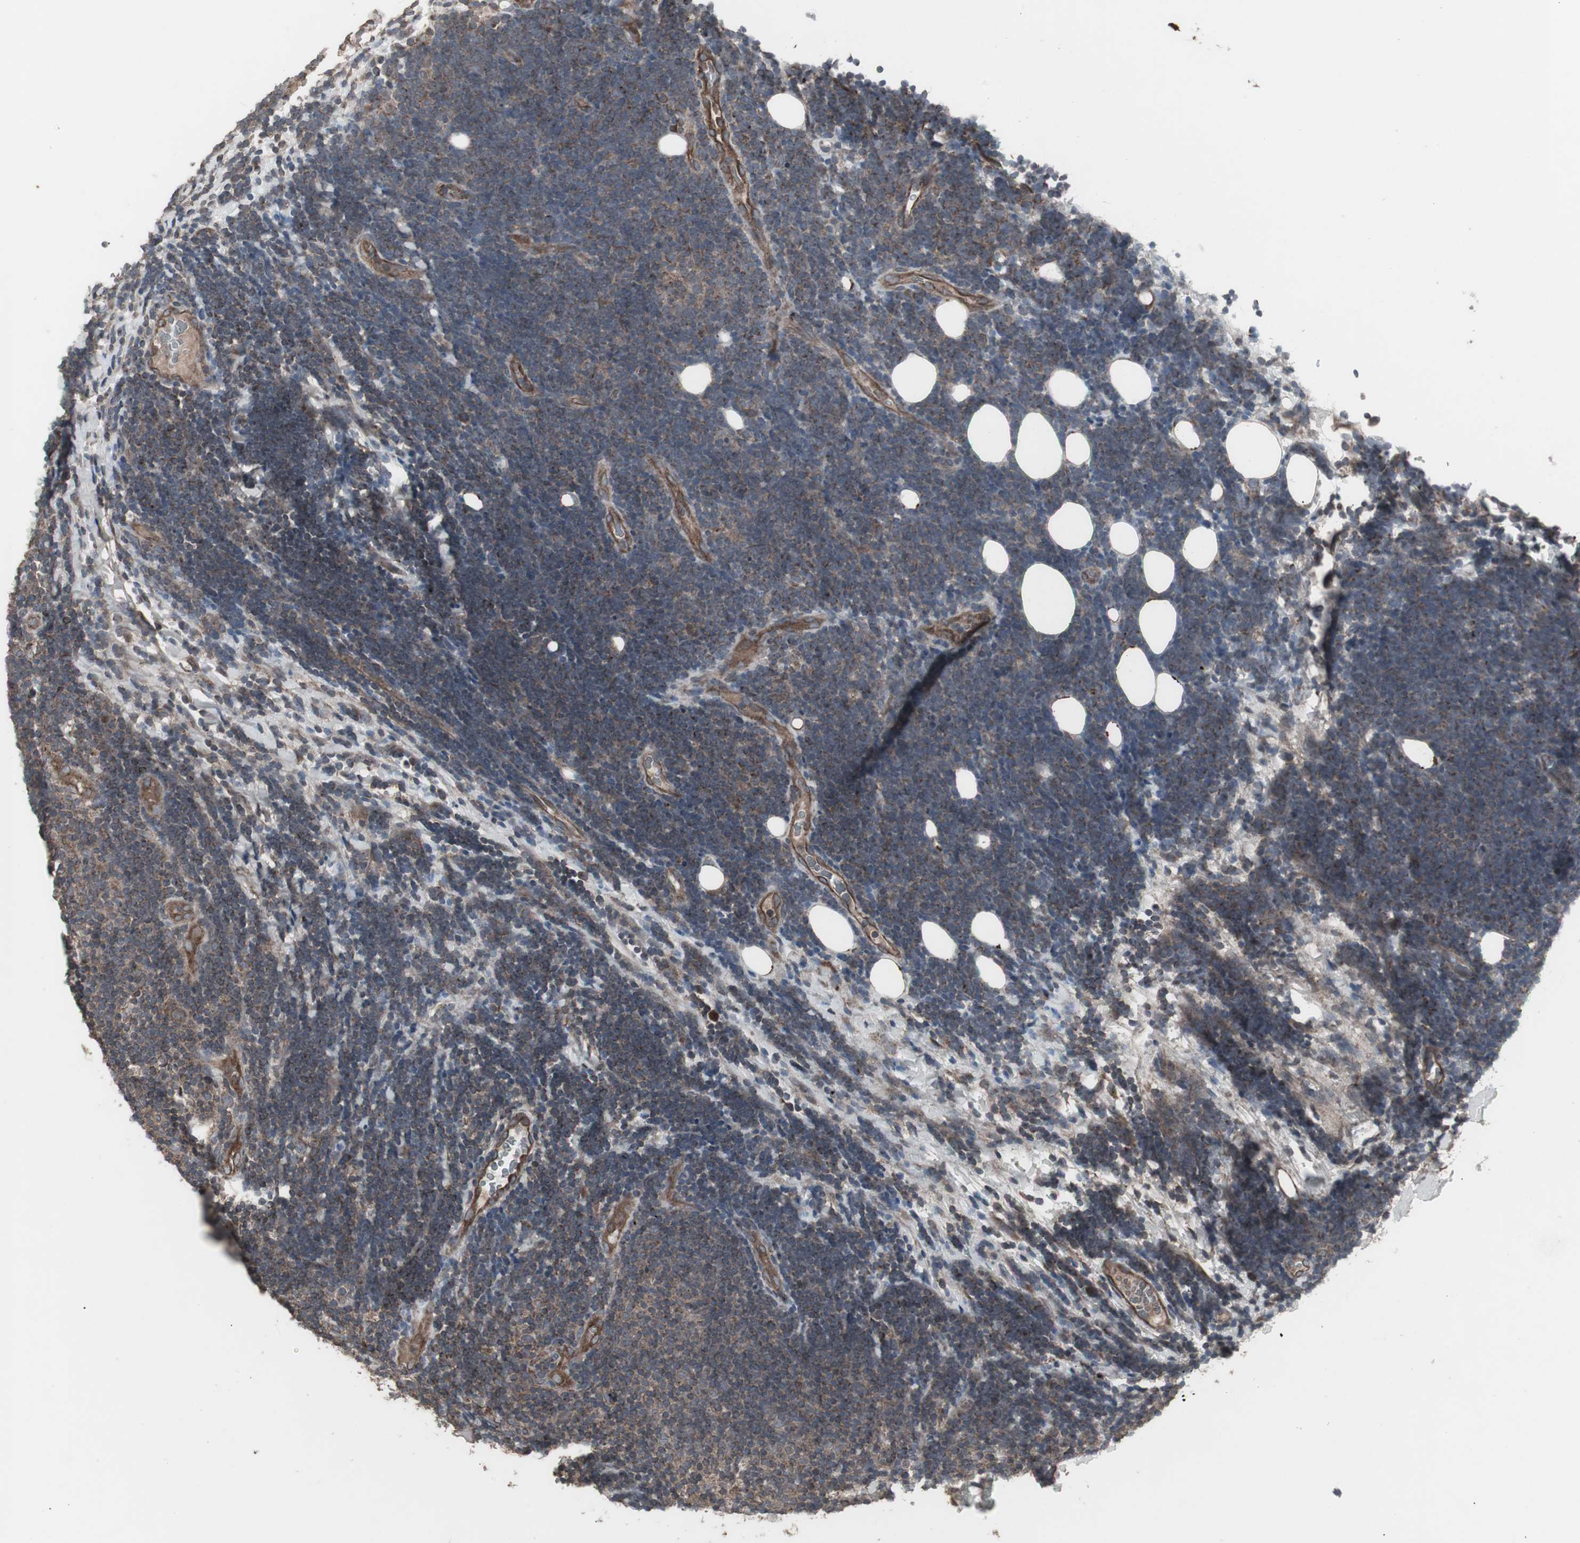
{"staining": {"intensity": "weak", "quantity": ">75%", "location": "cytoplasmic/membranous"}, "tissue": "lymphoma", "cell_type": "Tumor cells", "image_type": "cancer", "snomed": [{"axis": "morphology", "description": "Malignant lymphoma, non-Hodgkin's type, Low grade"}, {"axis": "topography", "description": "Lymph node"}], "caption": "Tumor cells show low levels of weak cytoplasmic/membranous expression in about >75% of cells in human low-grade malignant lymphoma, non-Hodgkin's type.", "gene": "SSTR2", "patient": {"sex": "male", "age": 83}}